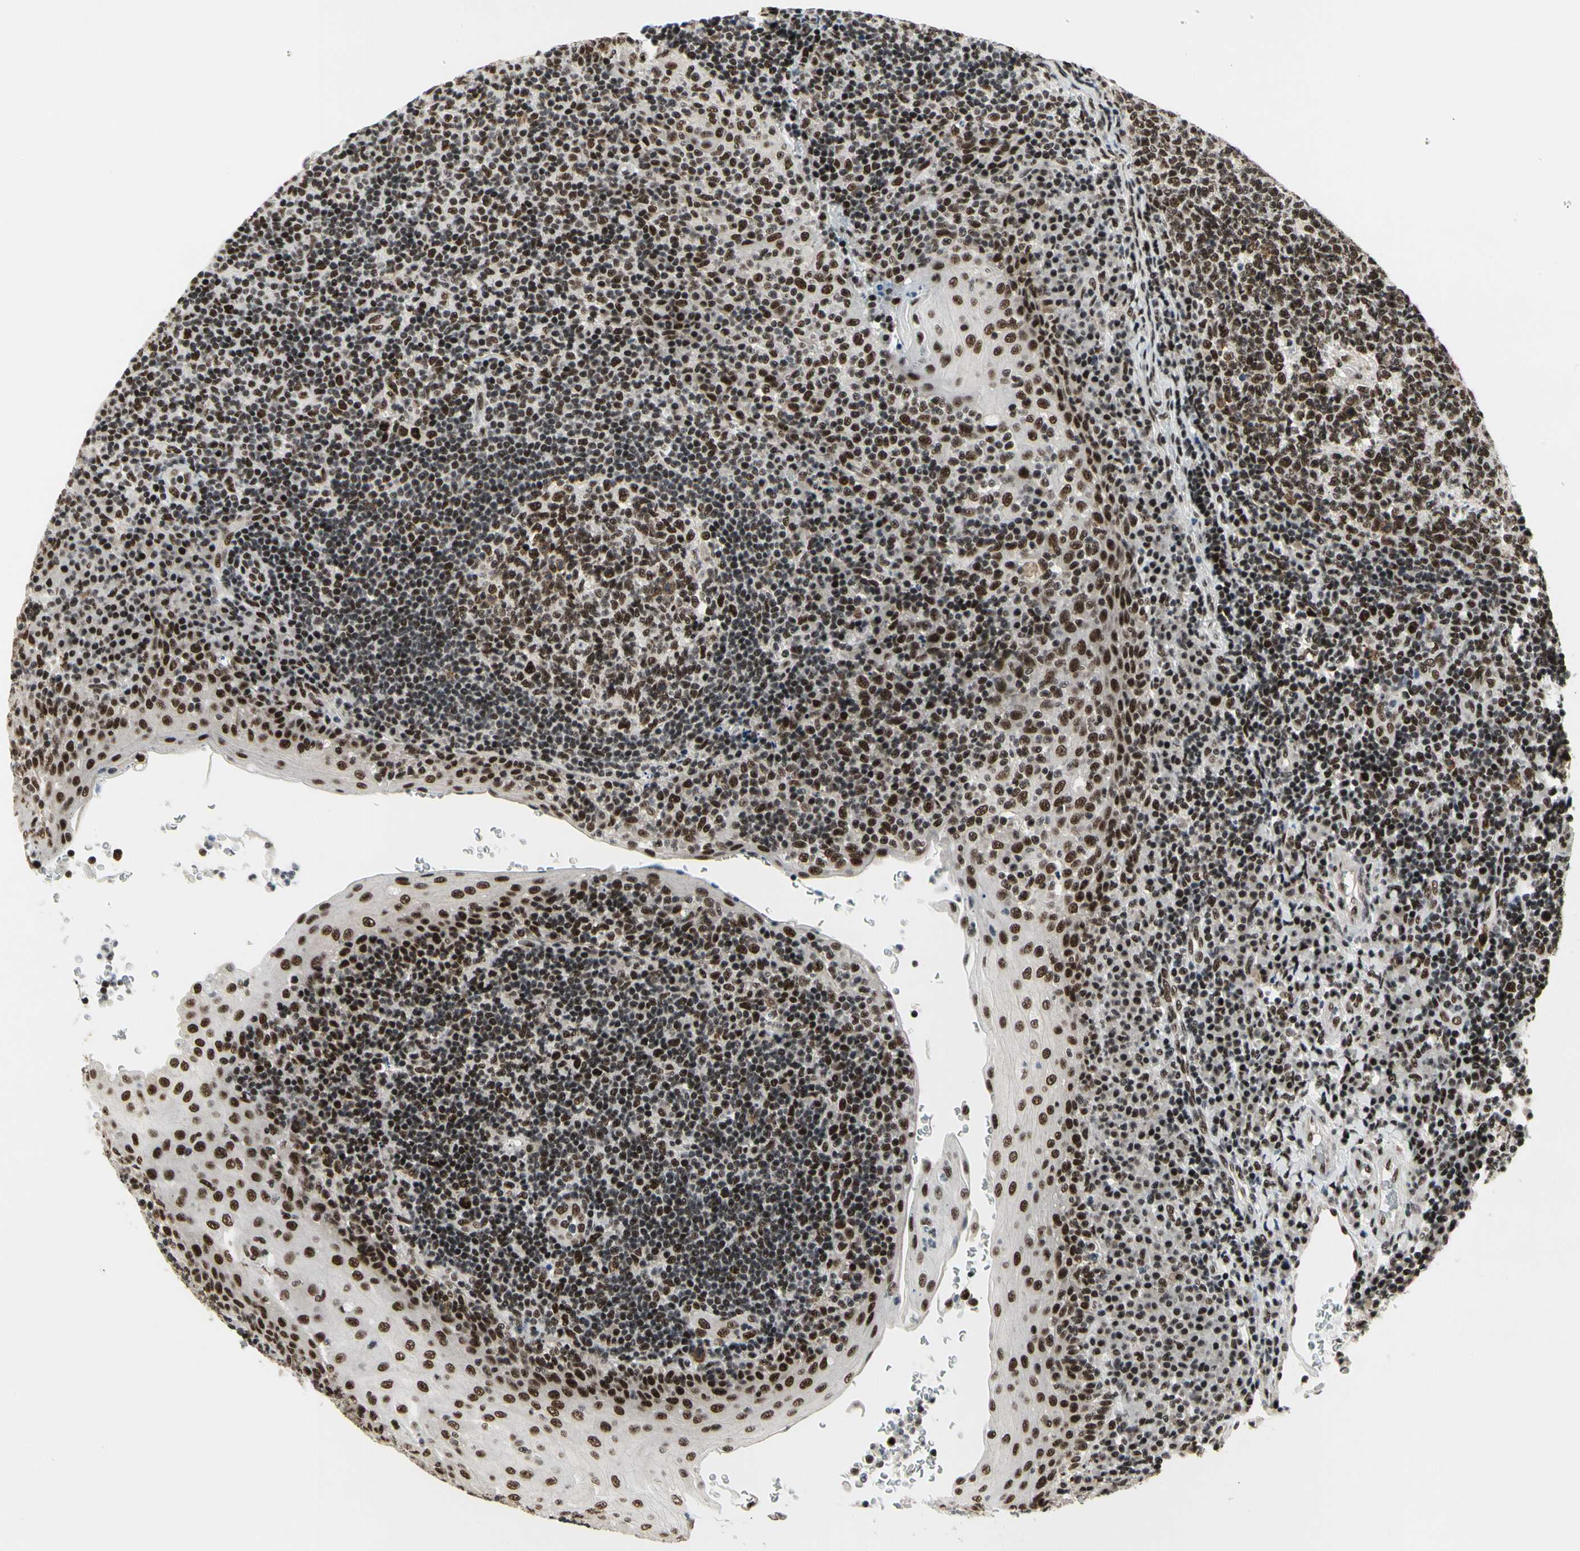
{"staining": {"intensity": "strong", "quantity": ">75%", "location": "nuclear"}, "tissue": "tonsil", "cell_type": "Germinal center cells", "image_type": "normal", "snomed": [{"axis": "morphology", "description": "Normal tissue, NOS"}, {"axis": "topography", "description": "Tonsil"}], "caption": "IHC (DAB) staining of unremarkable tonsil demonstrates strong nuclear protein positivity in approximately >75% of germinal center cells. The protein of interest is shown in brown color, while the nuclei are stained blue.", "gene": "SRSF11", "patient": {"sex": "female", "age": 40}}